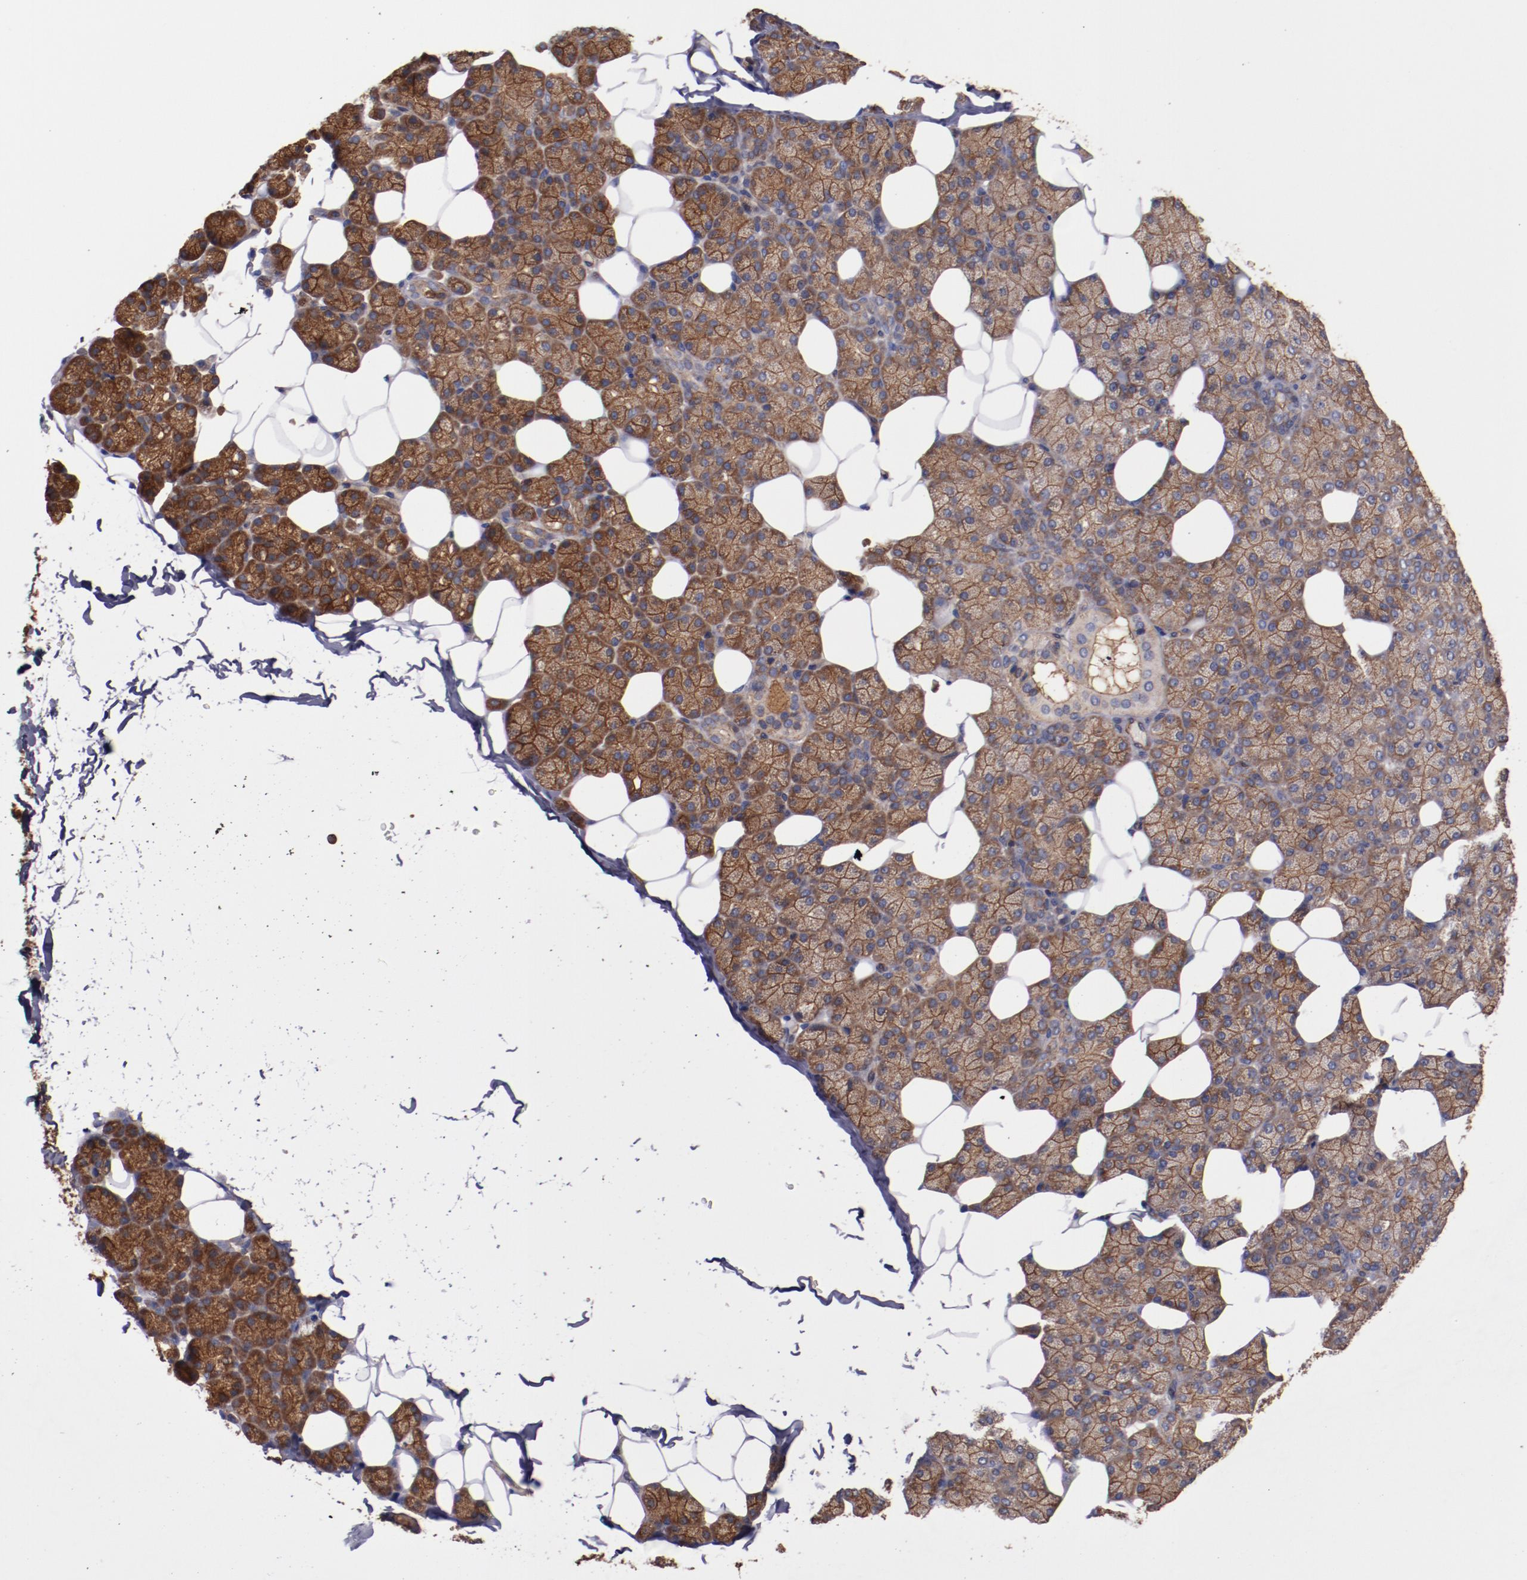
{"staining": {"intensity": "strong", "quantity": ">75%", "location": "cytoplasmic/membranous"}, "tissue": "salivary gland", "cell_type": "Glandular cells", "image_type": "normal", "snomed": [{"axis": "morphology", "description": "Normal tissue, NOS"}, {"axis": "topography", "description": "Lymph node"}, {"axis": "topography", "description": "Salivary gland"}], "caption": "Approximately >75% of glandular cells in unremarkable human salivary gland reveal strong cytoplasmic/membranous protein staining as visualized by brown immunohistochemical staining.", "gene": "TMOD3", "patient": {"sex": "male", "age": 8}}